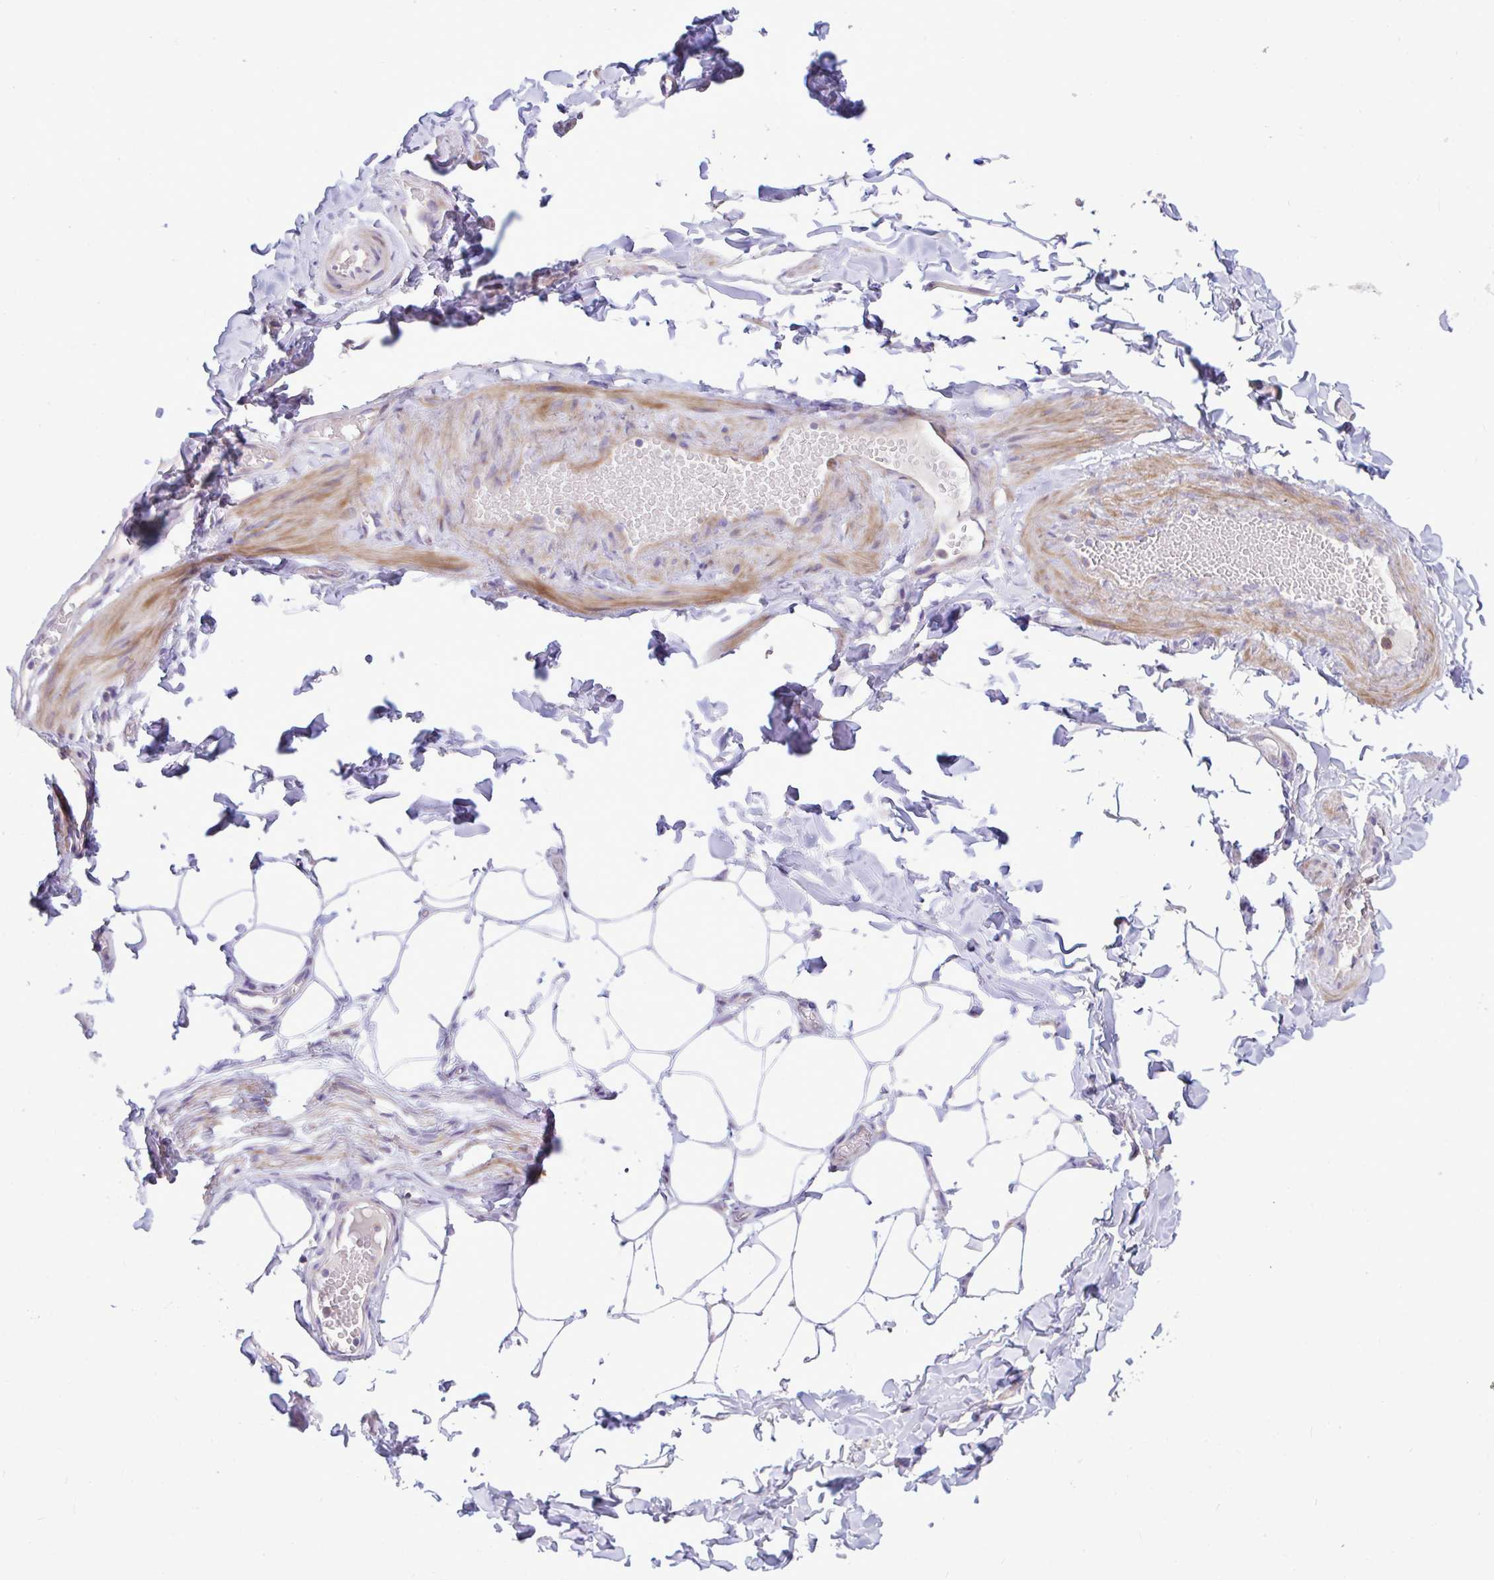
{"staining": {"intensity": "negative", "quantity": "none", "location": "none"}, "tissue": "adipose tissue", "cell_type": "Adipocytes", "image_type": "normal", "snomed": [{"axis": "morphology", "description": "Normal tissue, NOS"}, {"axis": "topography", "description": "Soft tissue"}, {"axis": "topography", "description": "Adipose tissue"}, {"axis": "topography", "description": "Vascular tissue"}, {"axis": "topography", "description": "Peripheral nerve tissue"}], "caption": "This is an immunohistochemistry (IHC) photomicrograph of unremarkable human adipose tissue. There is no expression in adipocytes.", "gene": "MRPS16", "patient": {"sex": "male", "age": 29}}